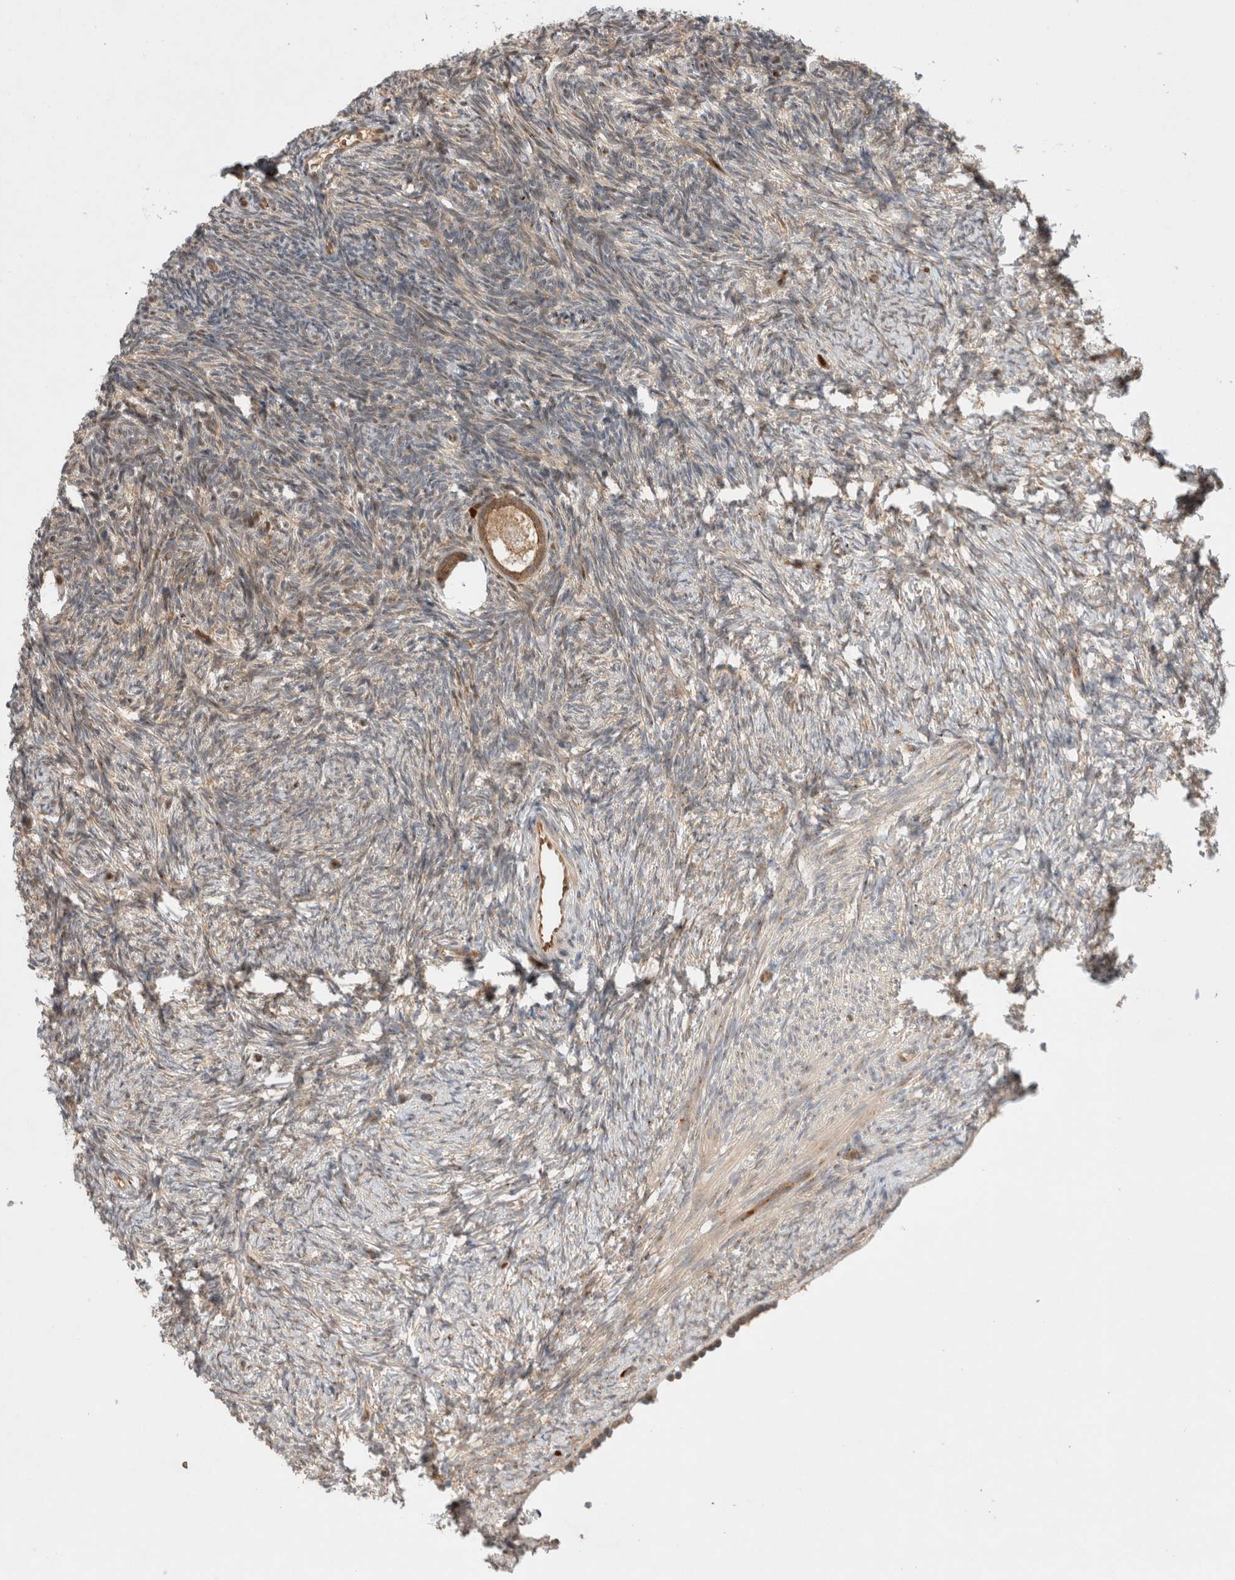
{"staining": {"intensity": "moderate", "quantity": ">75%", "location": "cytoplasmic/membranous"}, "tissue": "ovary", "cell_type": "Follicle cells", "image_type": "normal", "snomed": [{"axis": "morphology", "description": "Normal tissue, NOS"}, {"axis": "topography", "description": "Ovary"}], "caption": "This histopathology image demonstrates normal ovary stained with immunohistochemistry to label a protein in brown. The cytoplasmic/membranous of follicle cells show moderate positivity for the protein. Nuclei are counter-stained blue.", "gene": "OTUD6B", "patient": {"sex": "female", "age": 34}}